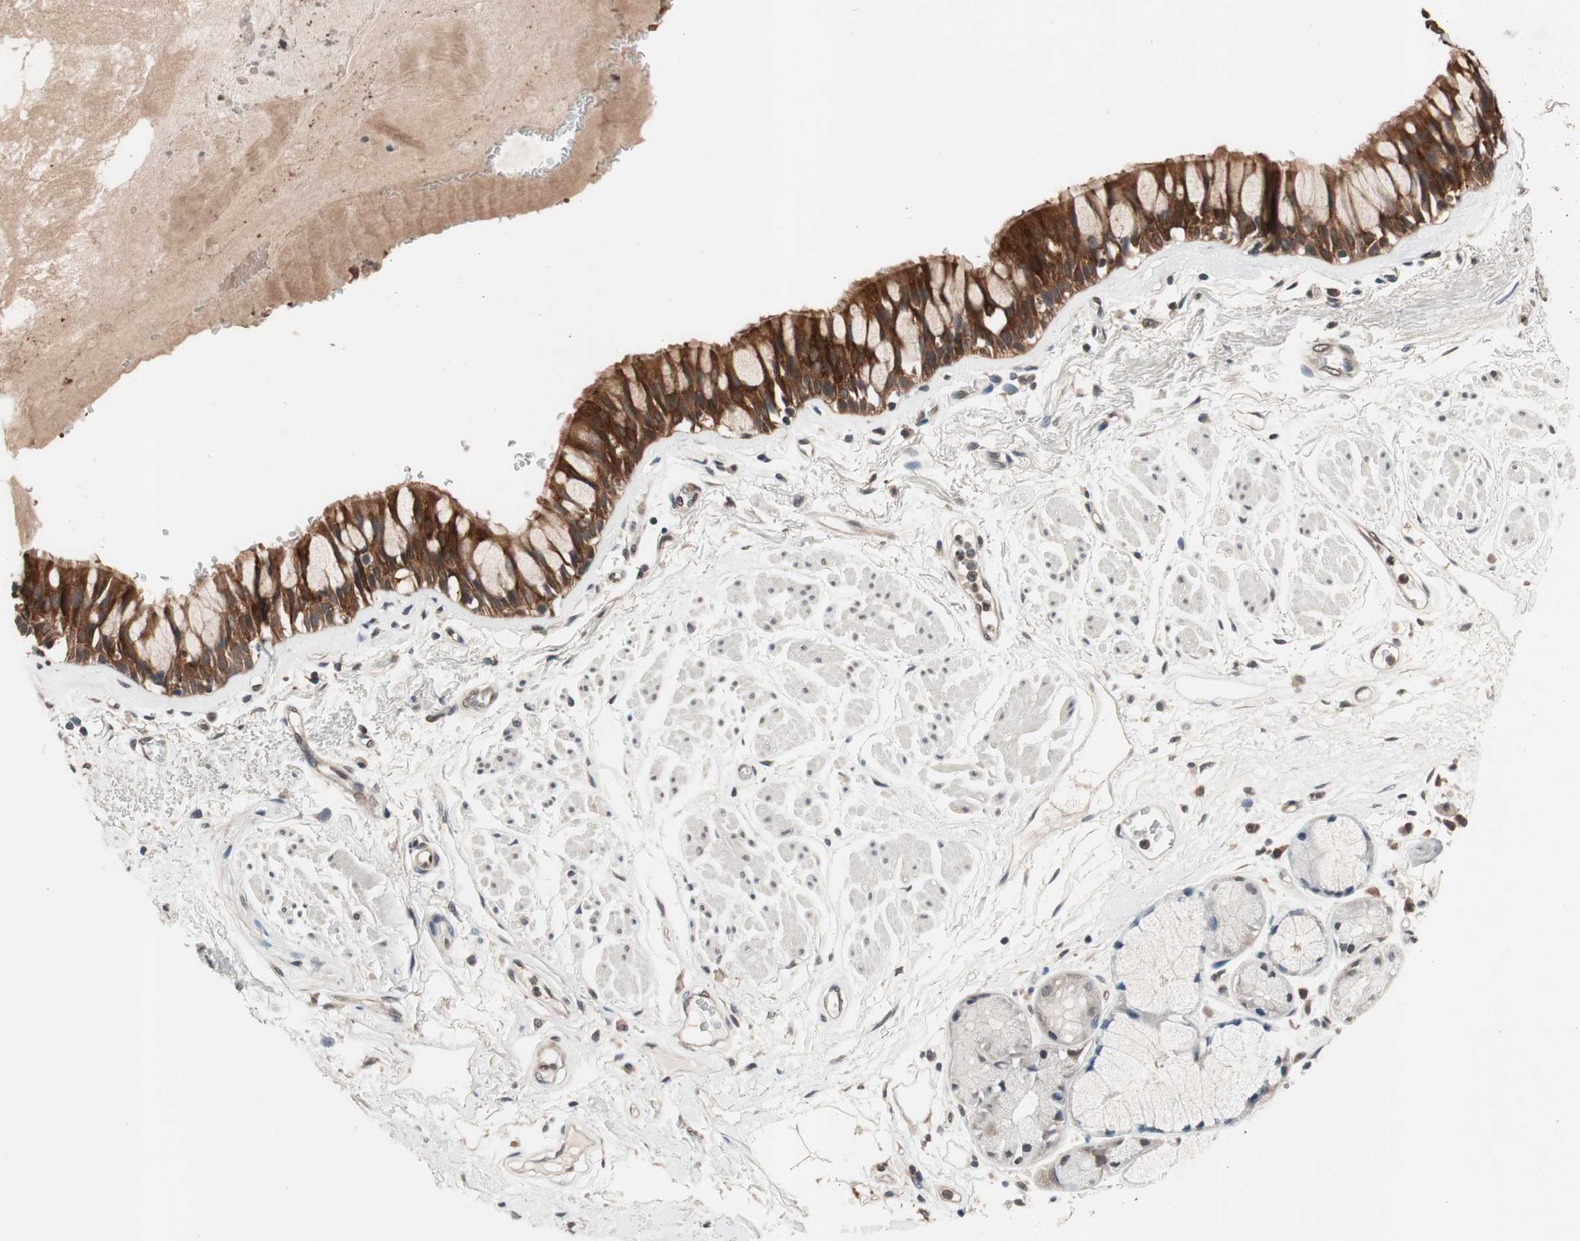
{"staining": {"intensity": "moderate", "quantity": ">75%", "location": "cytoplasmic/membranous"}, "tissue": "bronchus", "cell_type": "Respiratory epithelial cells", "image_type": "normal", "snomed": [{"axis": "morphology", "description": "Normal tissue, NOS"}, {"axis": "topography", "description": "Bronchus"}], "caption": "High-magnification brightfield microscopy of normal bronchus stained with DAB (brown) and counterstained with hematoxylin (blue). respiratory epithelial cells exhibit moderate cytoplasmic/membranous staining is appreciated in about>75% of cells.", "gene": "GCLC", "patient": {"sex": "male", "age": 66}}